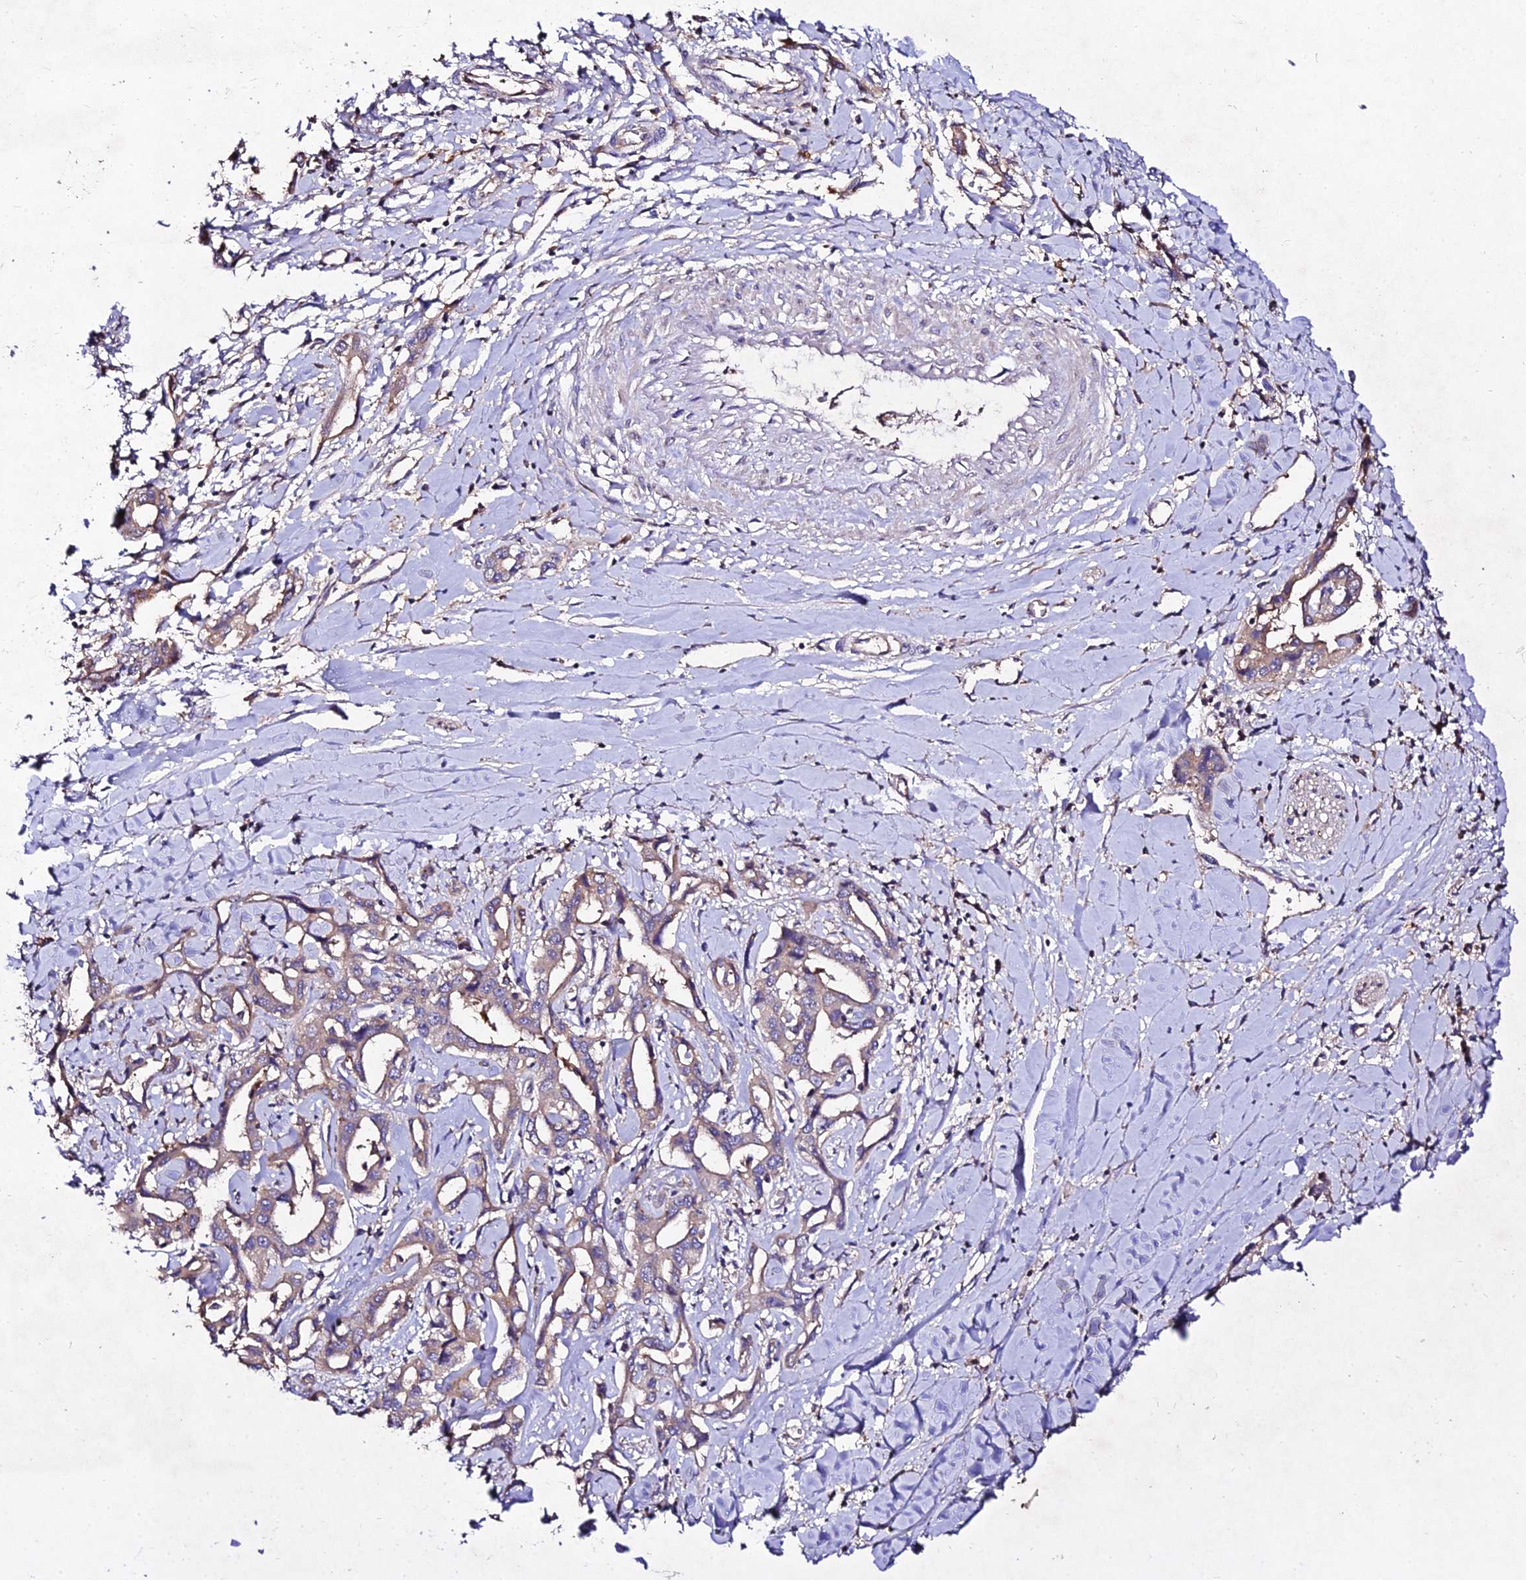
{"staining": {"intensity": "moderate", "quantity": "25%-75%", "location": "cytoplasmic/membranous"}, "tissue": "liver cancer", "cell_type": "Tumor cells", "image_type": "cancer", "snomed": [{"axis": "morphology", "description": "Cholangiocarcinoma"}, {"axis": "topography", "description": "Liver"}], "caption": "An immunohistochemistry histopathology image of neoplastic tissue is shown. Protein staining in brown shows moderate cytoplasmic/membranous positivity in cholangiocarcinoma (liver) within tumor cells.", "gene": "AP3M2", "patient": {"sex": "male", "age": 59}}